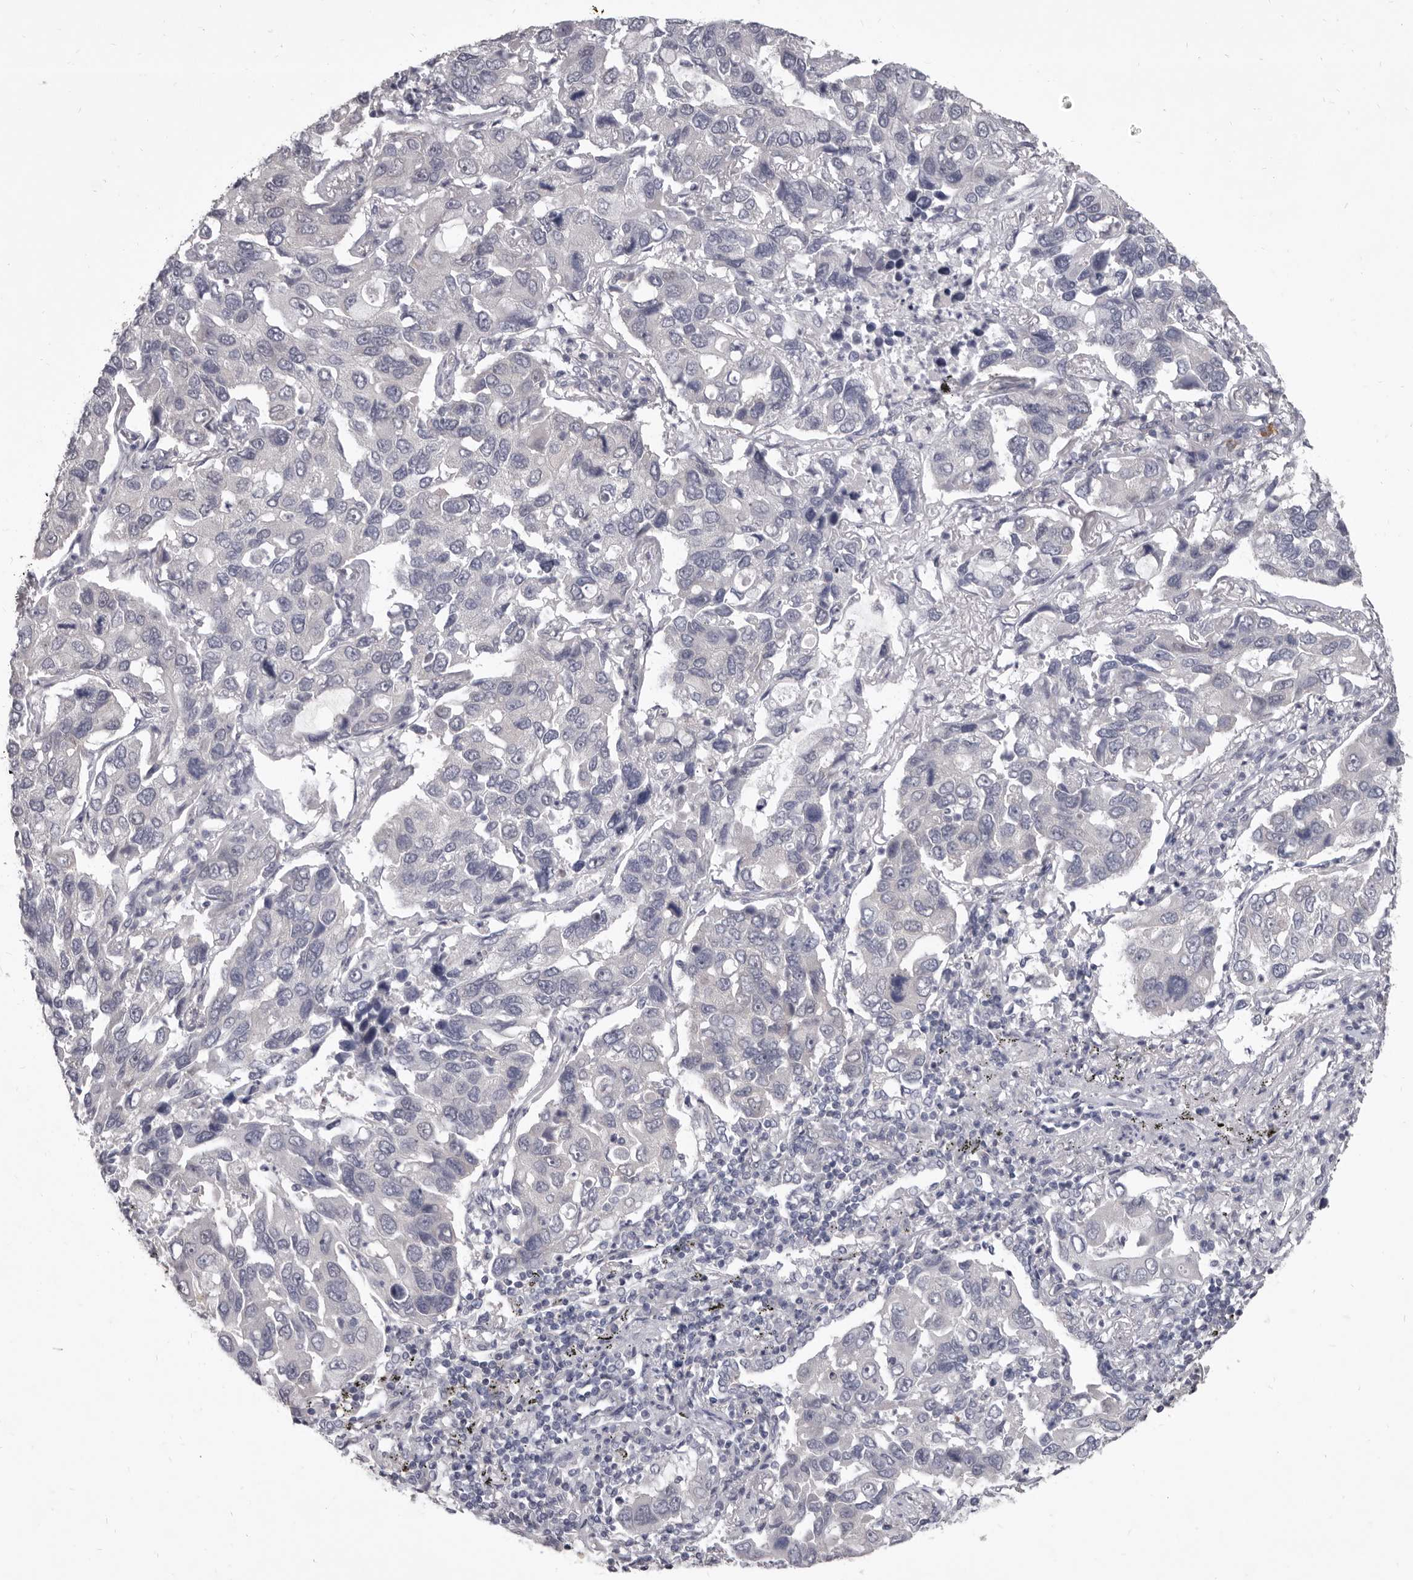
{"staining": {"intensity": "negative", "quantity": "none", "location": "none"}, "tissue": "lung cancer", "cell_type": "Tumor cells", "image_type": "cancer", "snomed": [{"axis": "morphology", "description": "Adenocarcinoma, NOS"}, {"axis": "topography", "description": "Lung"}], "caption": "The immunohistochemistry histopathology image has no significant staining in tumor cells of lung cancer (adenocarcinoma) tissue.", "gene": "GSK3B", "patient": {"sex": "male", "age": 64}}